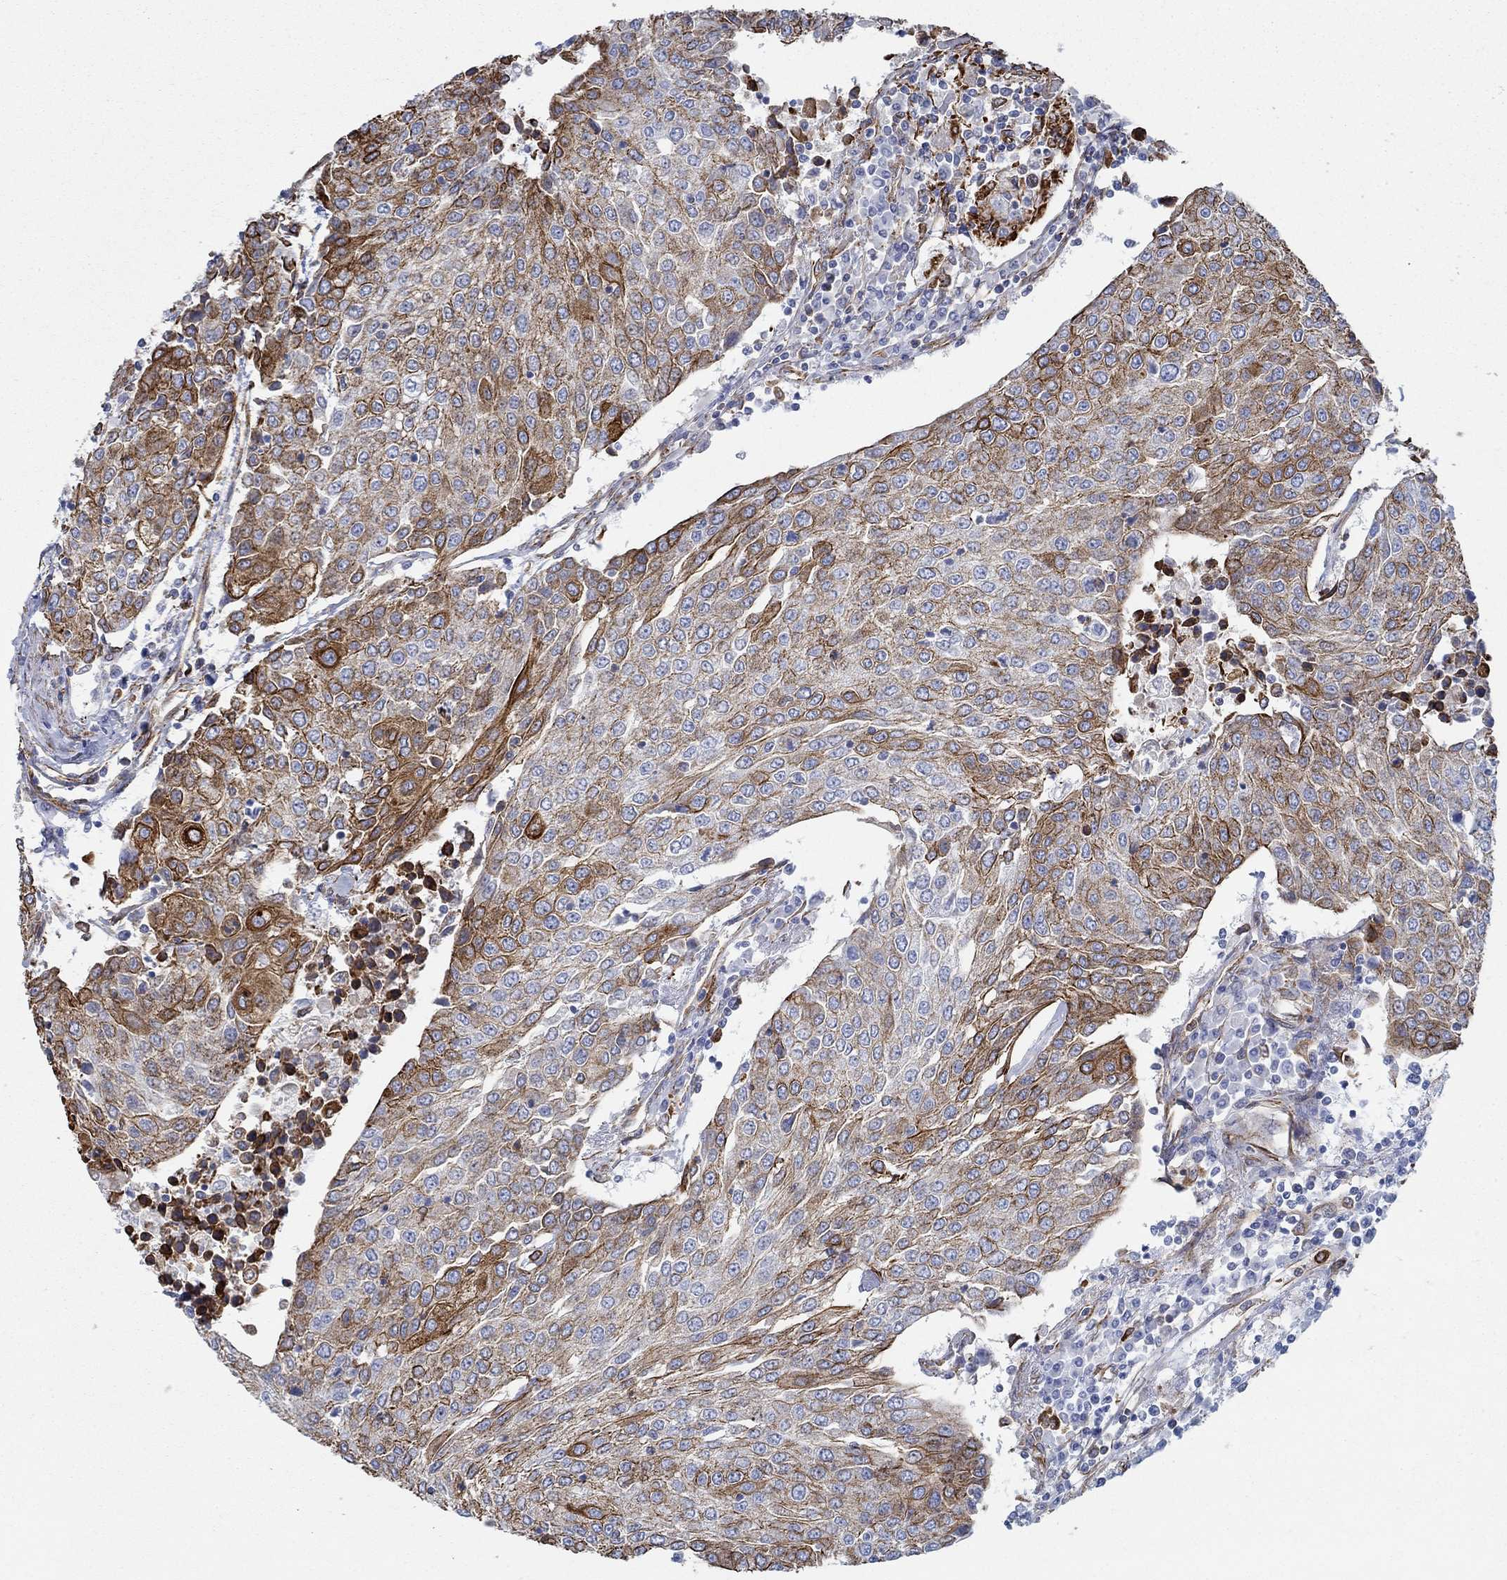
{"staining": {"intensity": "strong", "quantity": "<25%", "location": "cytoplasmic/membranous"}, "tissue": "urothelial cancer", "cell_type": "Tumor cells", "image_type": "cancer", "snomed": [{"axis": "morphology", "description": "Urothelial carcinoma, High grade"}, {"axis": "topography", "description": "Urinary bladder"}], "caption": "Protein staining of urothelial carcinoma (high-grade) tissue shows strong cytoplasmic/membranous staining in approximately <25% of tumor cells.", "gene": "STC2", "patient": {"sex": "female", "age": 85}}